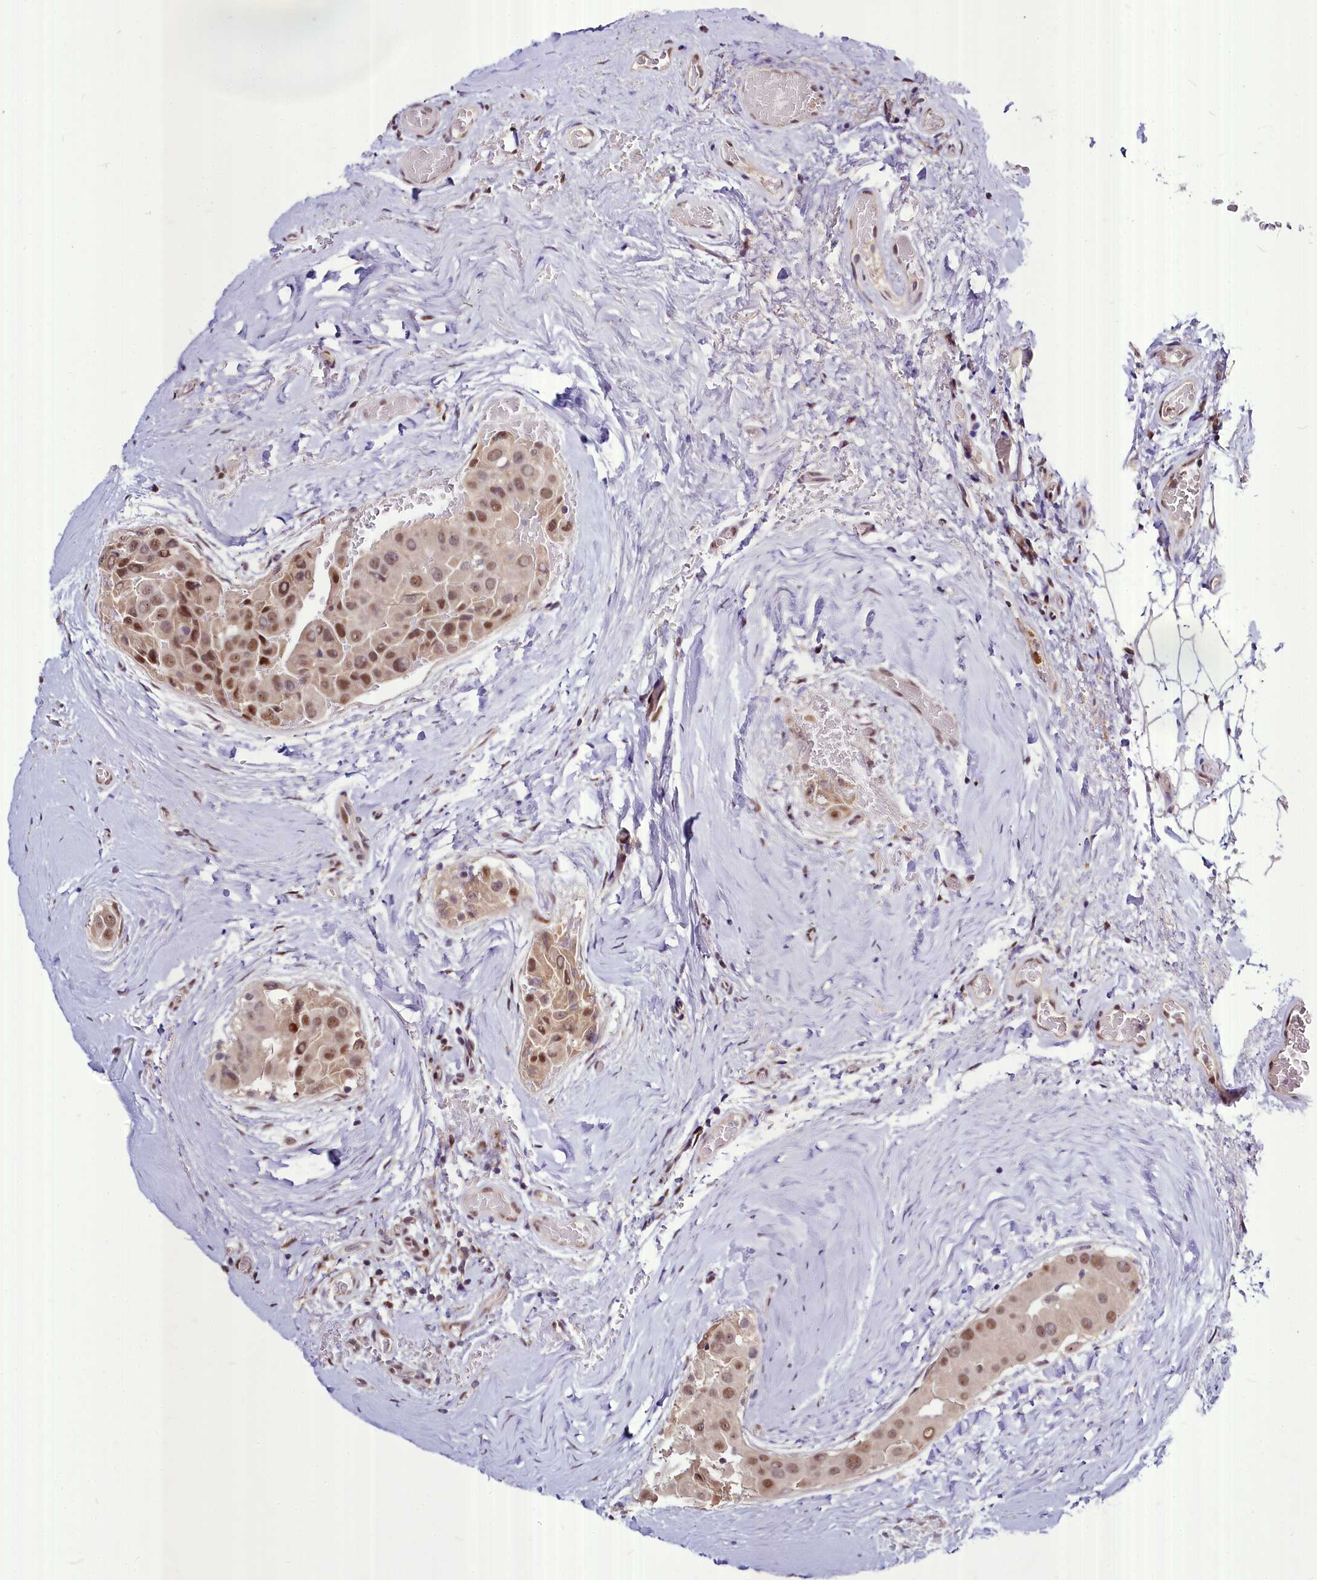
{"staining": {"intensity": "moderate", "quantity": ">75%", "location": "nuclear"}, "tissue": "thyroid cancer", "cell_type": "Tumor cells", "image_type": "cancer", "snomed": [{"axis": "morphology", "description": "Papillary adenocarcinoma, NOS"}, {"axis": "topography", "description": "Thyroid gland"}], "caption": "Immunohistochemistry (IHC) staining of thyroid papillary adenocarcinoma, which exhibits medium levels of moderate nuclear positivity in approximately >75% of tumor cells indicating moderate nuclear protein expression. The staining was performed using DAB (brown) for protein detection and nuclei were counterstained in hematoxylin (blue).", "gene": "MAML2", "patient": {"sex": "male", "age": 33}}